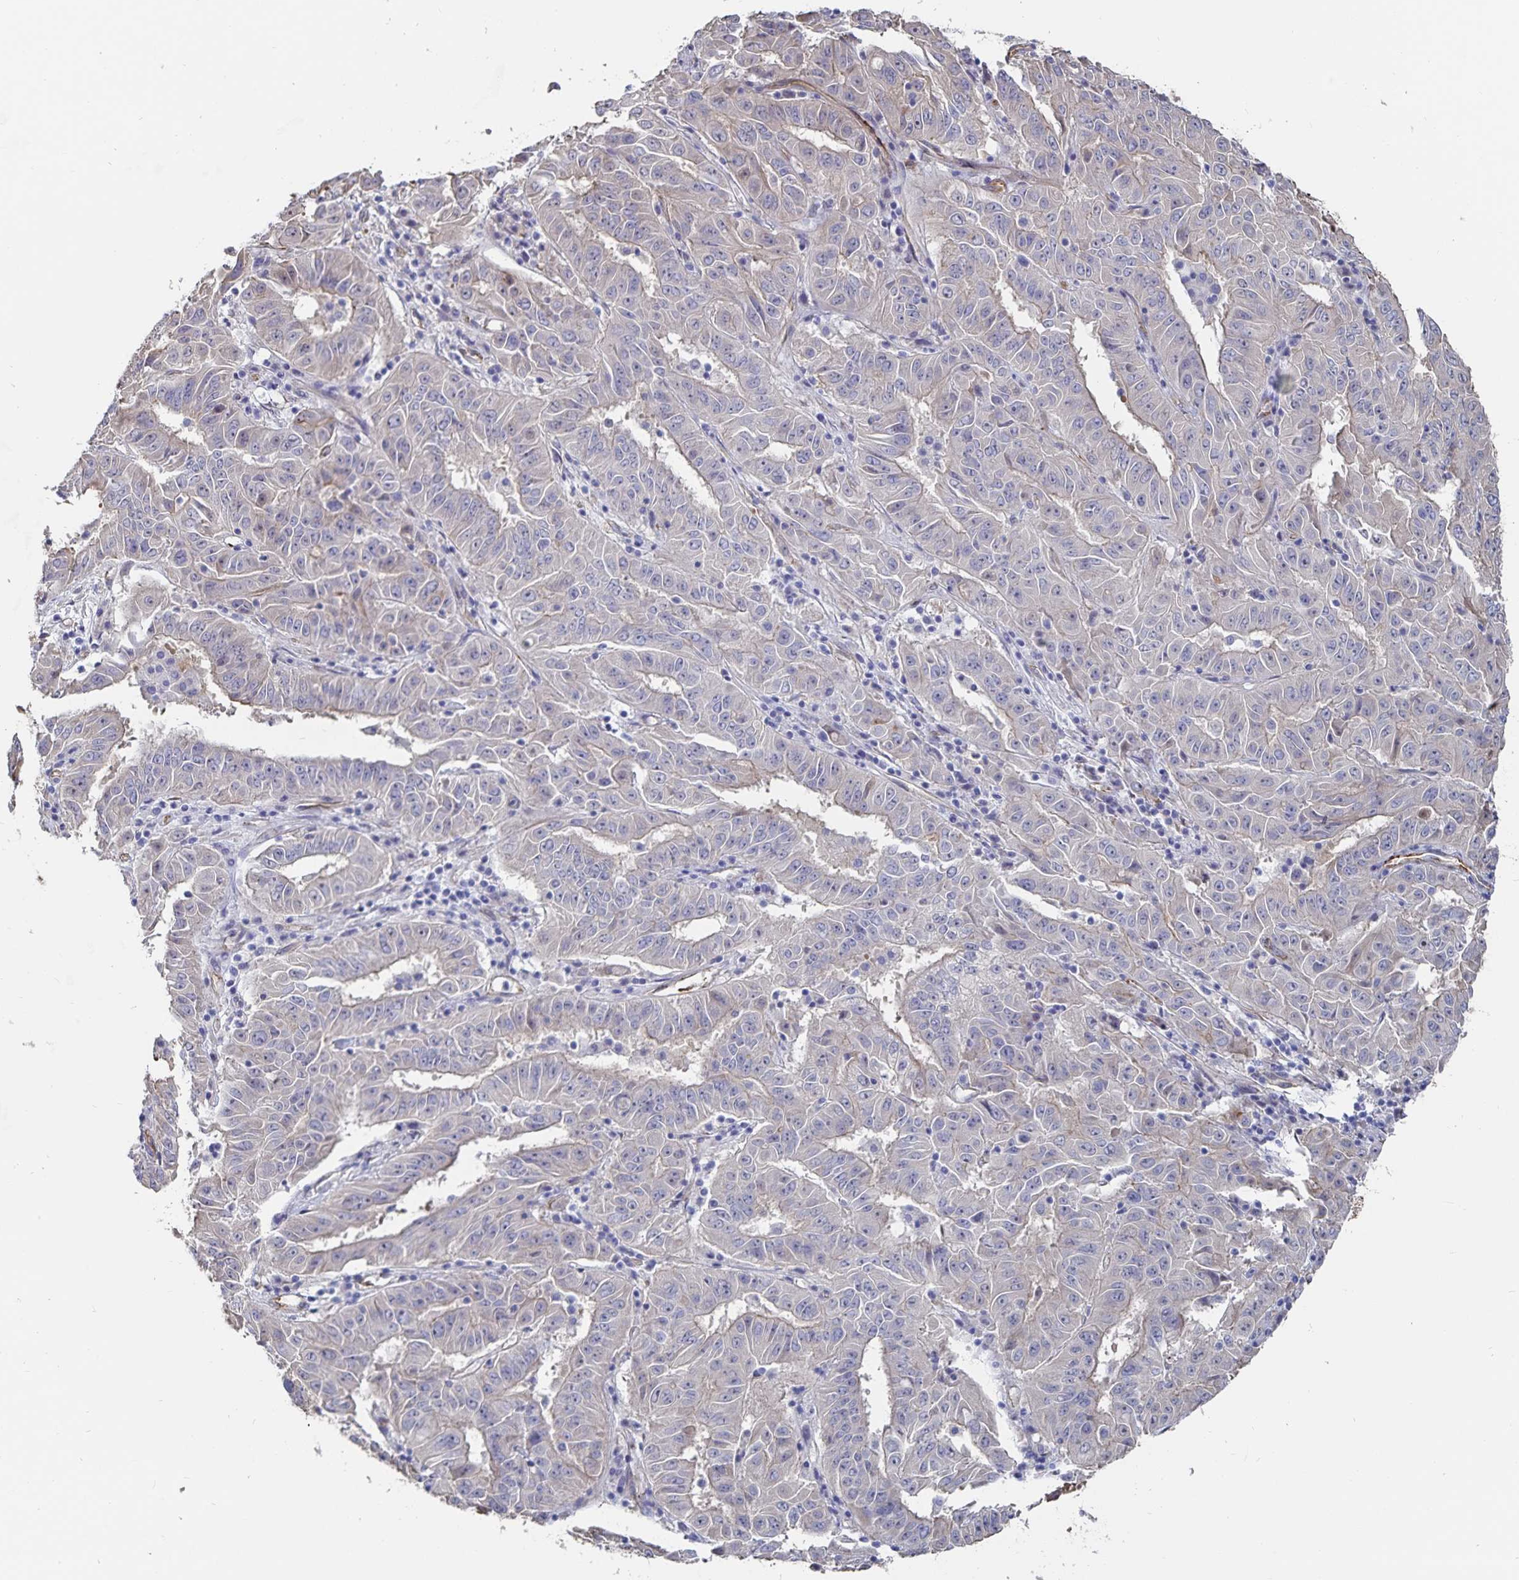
{"staining": {"intensity": "weak", "quantity": "<25%", "location": "cytoplasmic/membranous"}, "tissue": "pancreatic cancer", "cell_type": "Tumor cells", "image_type": "cancer", "snomed": [{"axis": "morphology", "description": "Adenocarcinoma, NOS"}, {"axis": "topography", "description": "Pancreas"}], "caption": "A high-resolution photomicrograph shows IHC staining of pancreatic cancer (adenocarcinoma), which reveals no significant staining in tumor cells. The staining is performed using DAB brown chromogen with nuclei counter-stained in using hematoxylin.", "gene": "SSTR1", "patient": {"sex": "male", "age": 63}}